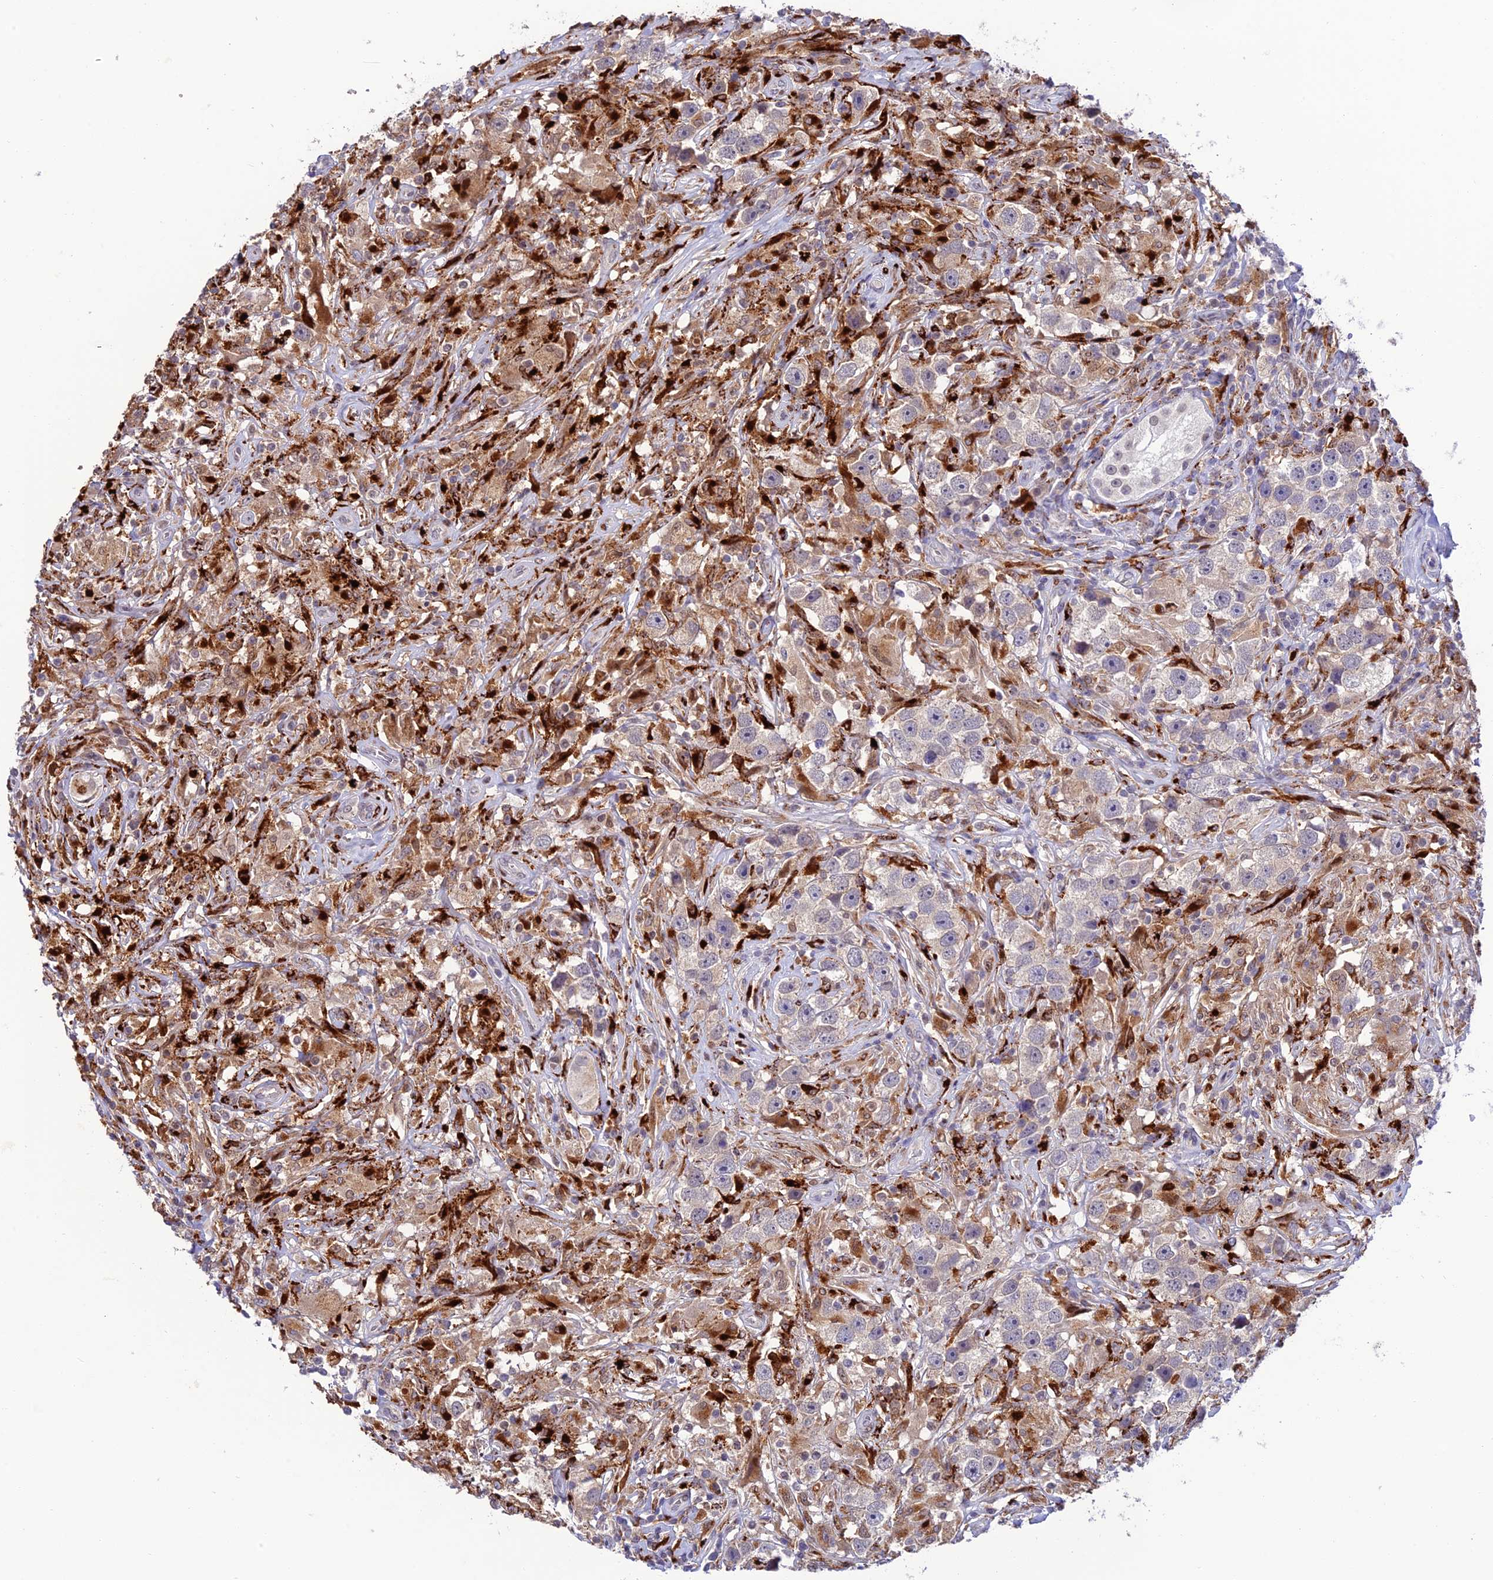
{"staining": {"intensity": "negative", "quantity": "none", "location": "none"}, "tissue": "testis cancer", "cell_type": "Tumor cells", "image_type": "cancer", "snomed": [{"axis": "morphology", "description": "Seminoma, NOS"}, {"axis": "topography", "description": "Testis"}], "caption": "This is a histopathology image of immunohistochemistry (IHC) staining of testis cancer (seminoma), which shows no staining in tumor cells. The staining is performed using DAB brown chromogen with nuclei counter-stained in using hematoxylin.", "gene": "HIC1", "patient": {"sex": "male", "age": 49}}